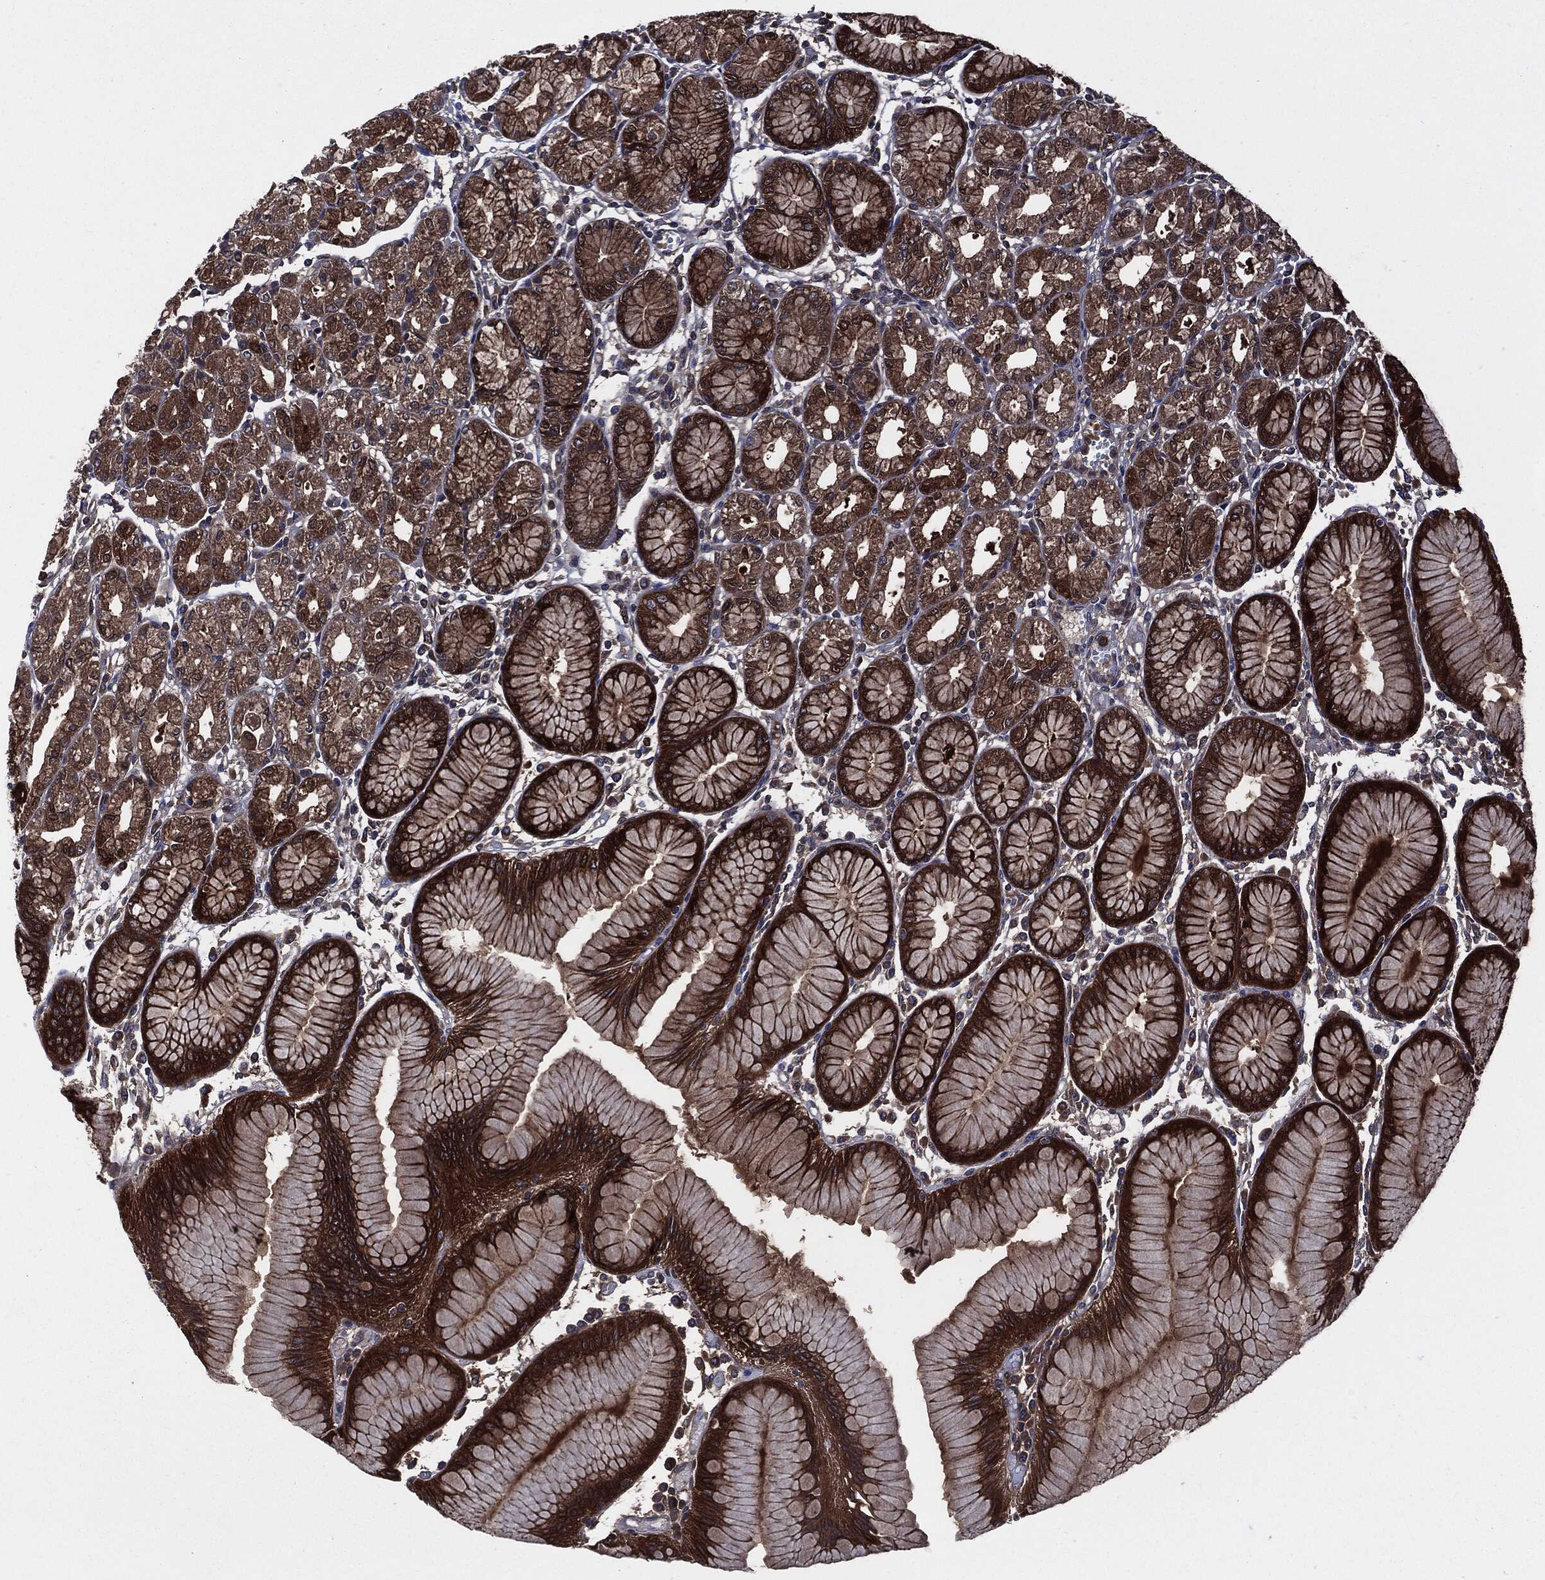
{"staining": {"intensity": "strong", "quantity": ">75%", "location": "cytoplasmic/membranous"}, "tissue": "stomach", "cell_type": "Glandular cells", "image_type": "normal", "snomed": [{"axis": "morphology", "description": "Normal tissue, NOS"}, {"axis": "topography", "description": "Stomach"}], "caption": "This photomicrograph demonstrates immunohistochemistry staining of normal stomach, with high strong cytoplasmic/membranous positivity in approximately >75% of glandular cells.", "gene": "XPNPEP1", "patient": {"sex": "female", "age": 57}}